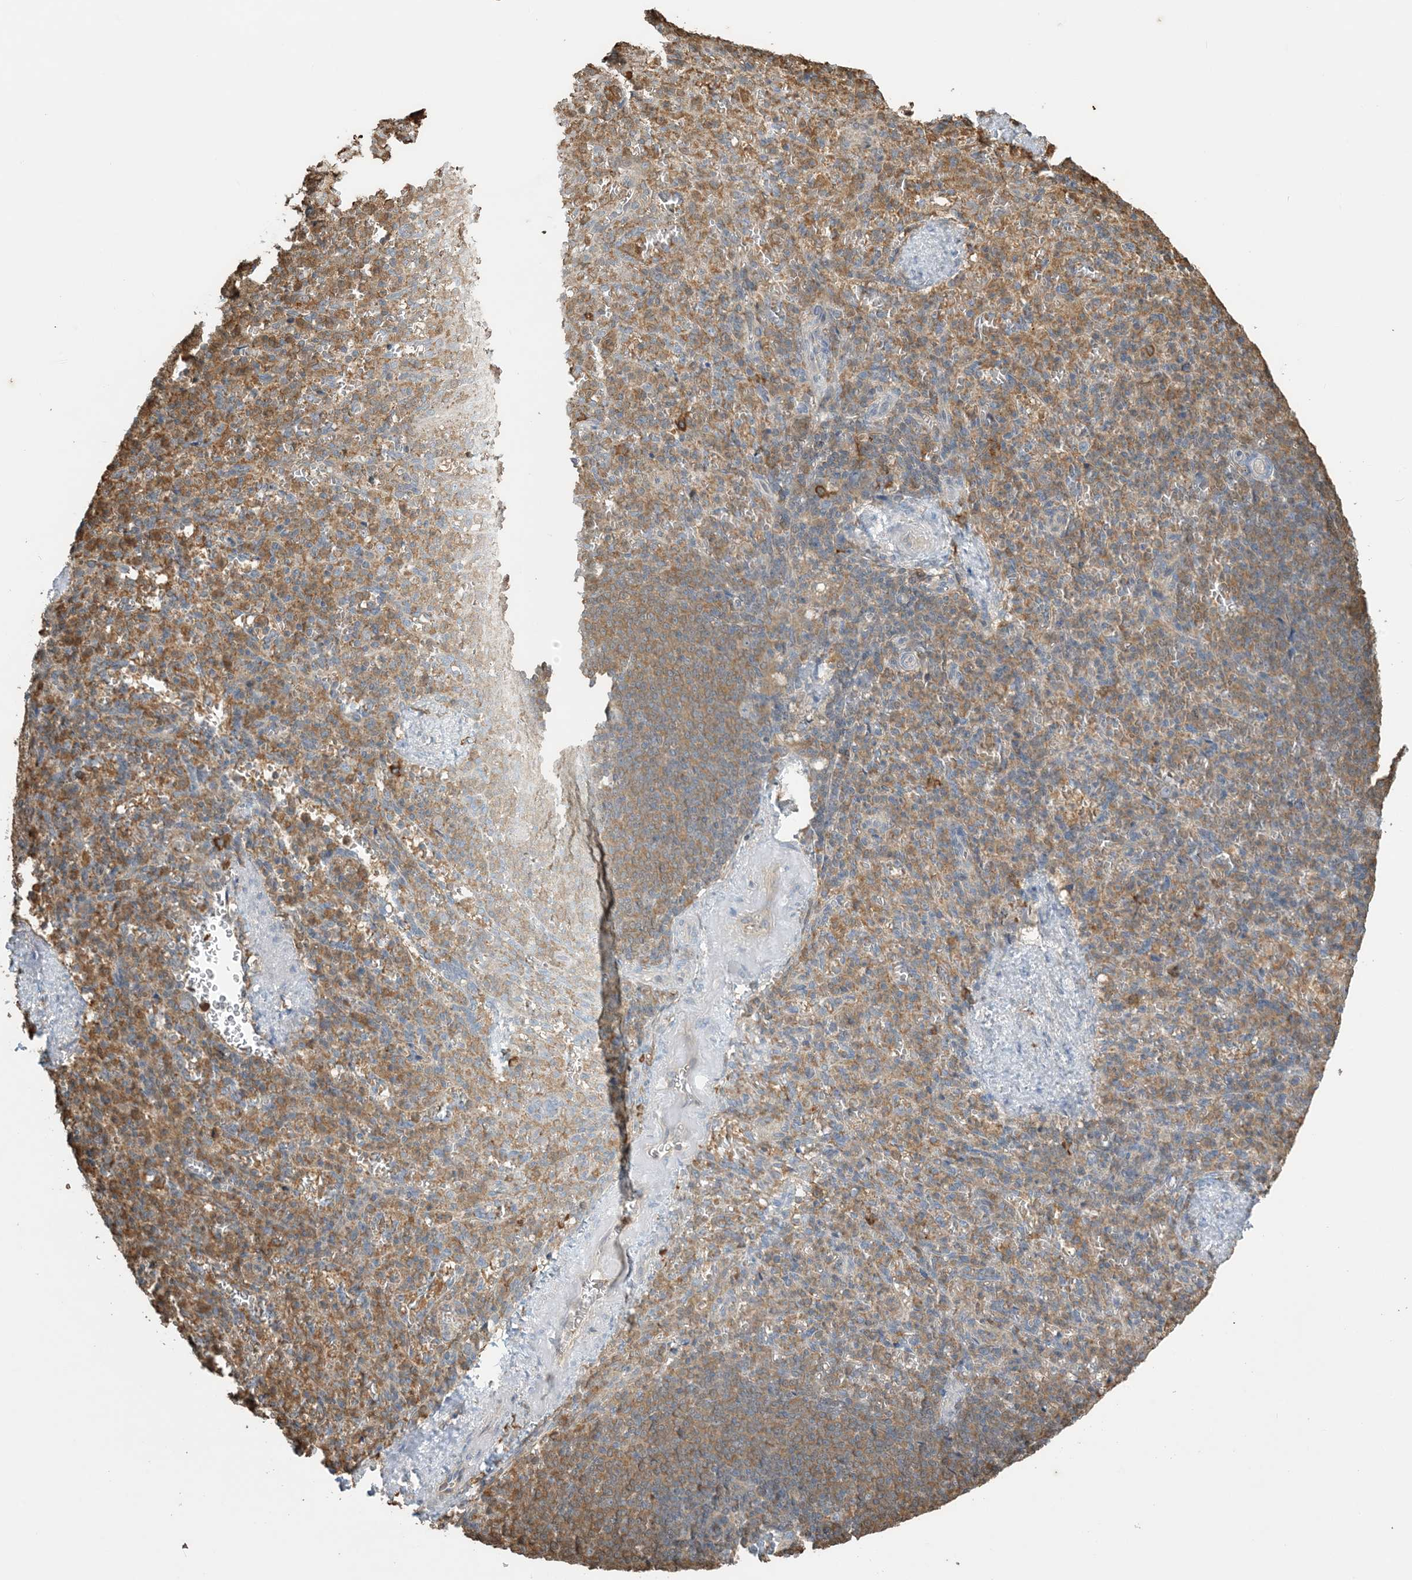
{"staining": {"intensity": "moderate", "quantity": "<25%", "location": "cytoplasmic/membranous"}, "tissue": "spleen", "cell_type": "Cells in red pulp", "image_type": "normal", "snomed": [{"axis": "morphology", "description": "Normal tissue, NOS"}, {"axis": "topography", "description": "Spleen"}], "caption": "Cells in red pulp exhibit low levels of moderate cytoplasmic/membranous staining in approximately <25% of cells in benign spleen.", "gene": "TMSB4X", "patient": {"sex": "female", "age": 74}}